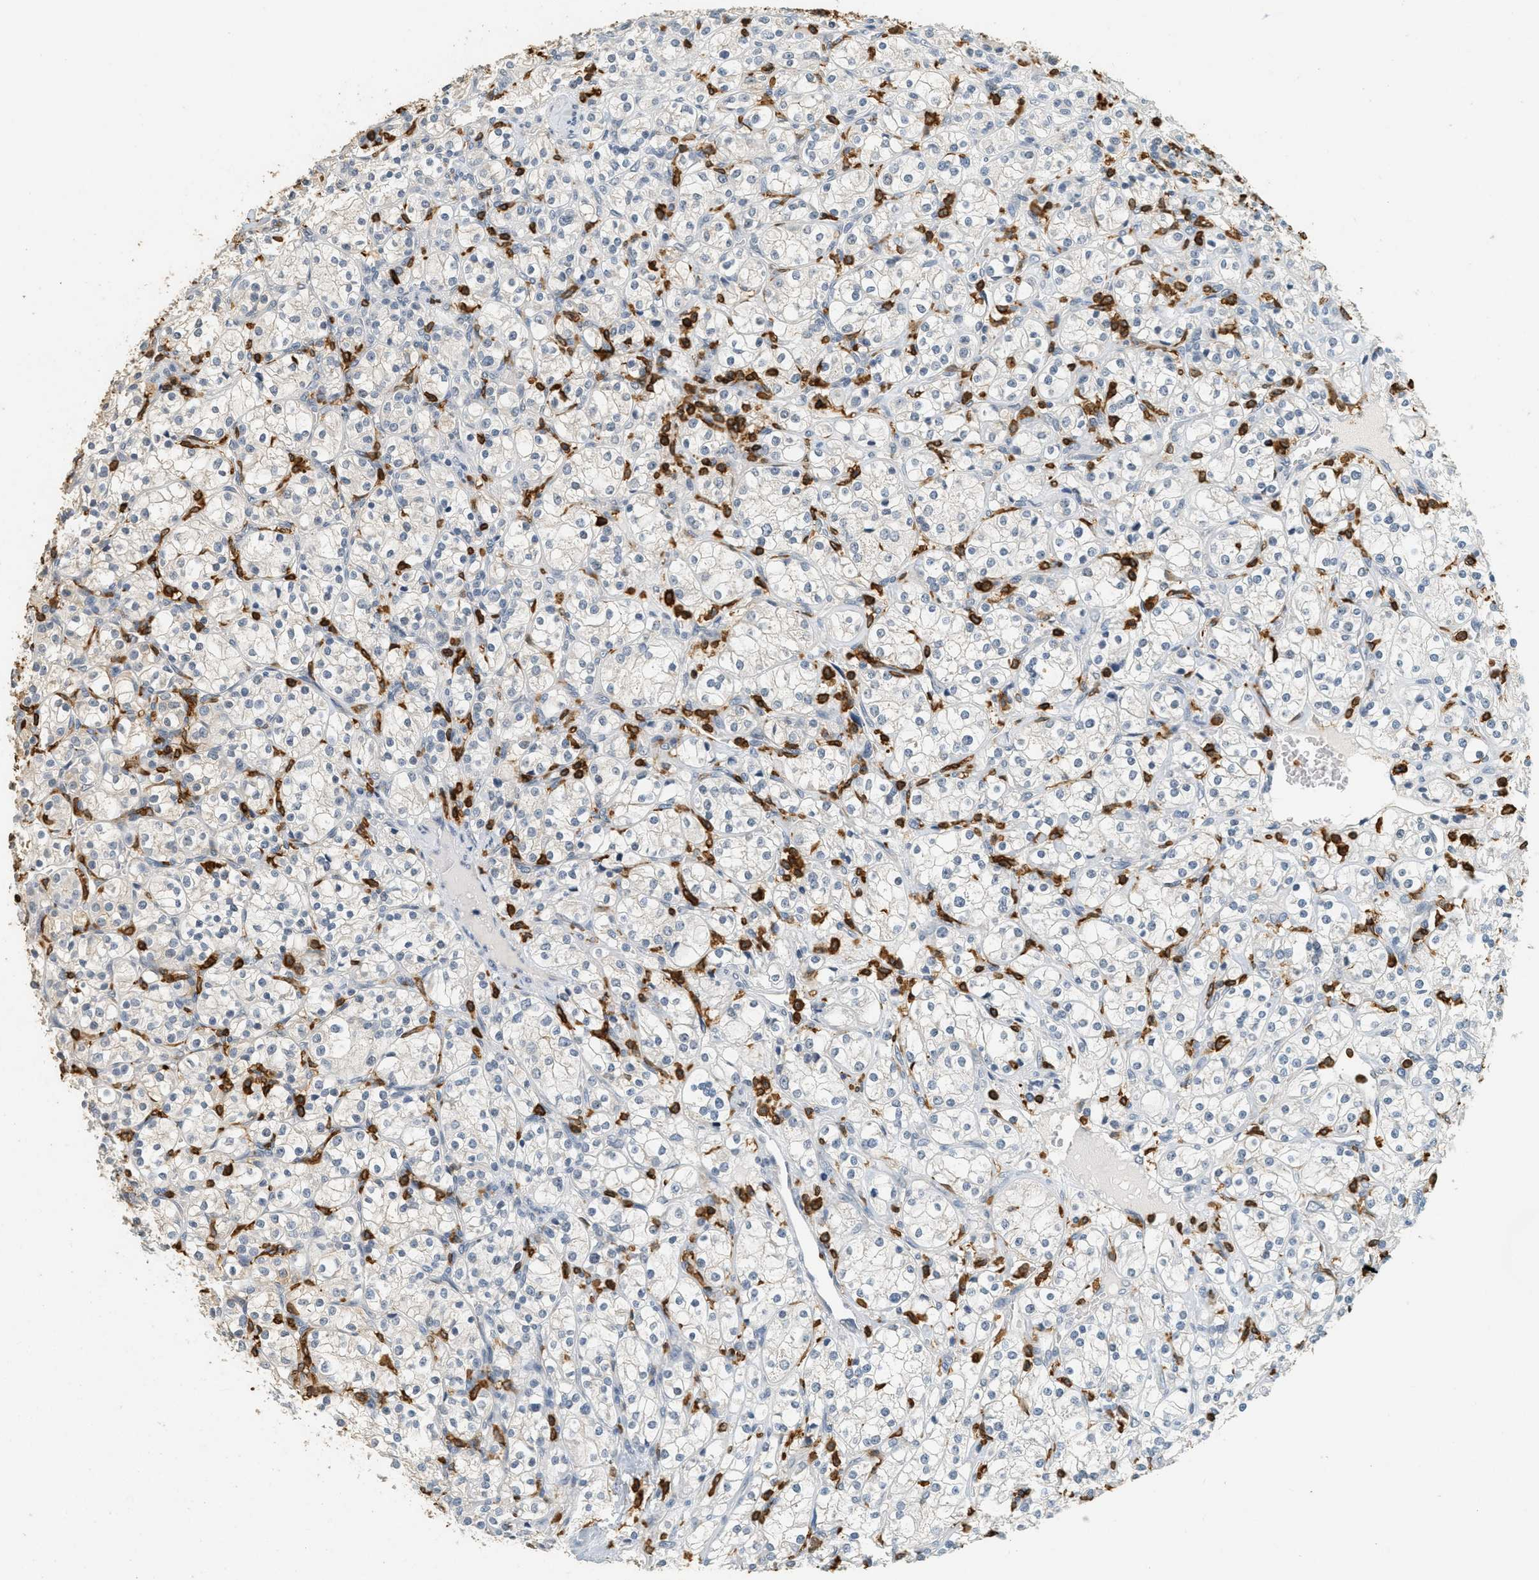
{"staining": {"intensity": "negative", "quantity": "none", "location": "none"}, "tissue": "renal cancer", "cell_type": "Tumor cells", "image_type": "cancer", "snomed": [{"axis": "morphology", "description": "Adenocarcinoma, NOS"}, {"axis": "topography", "description": "Kidney"}], "caption": "IHC of renal adenocarcinoma shows no expression in tumor cells.", "gene": "LSP1", "patient": {"sex": "male", "age": 77}}